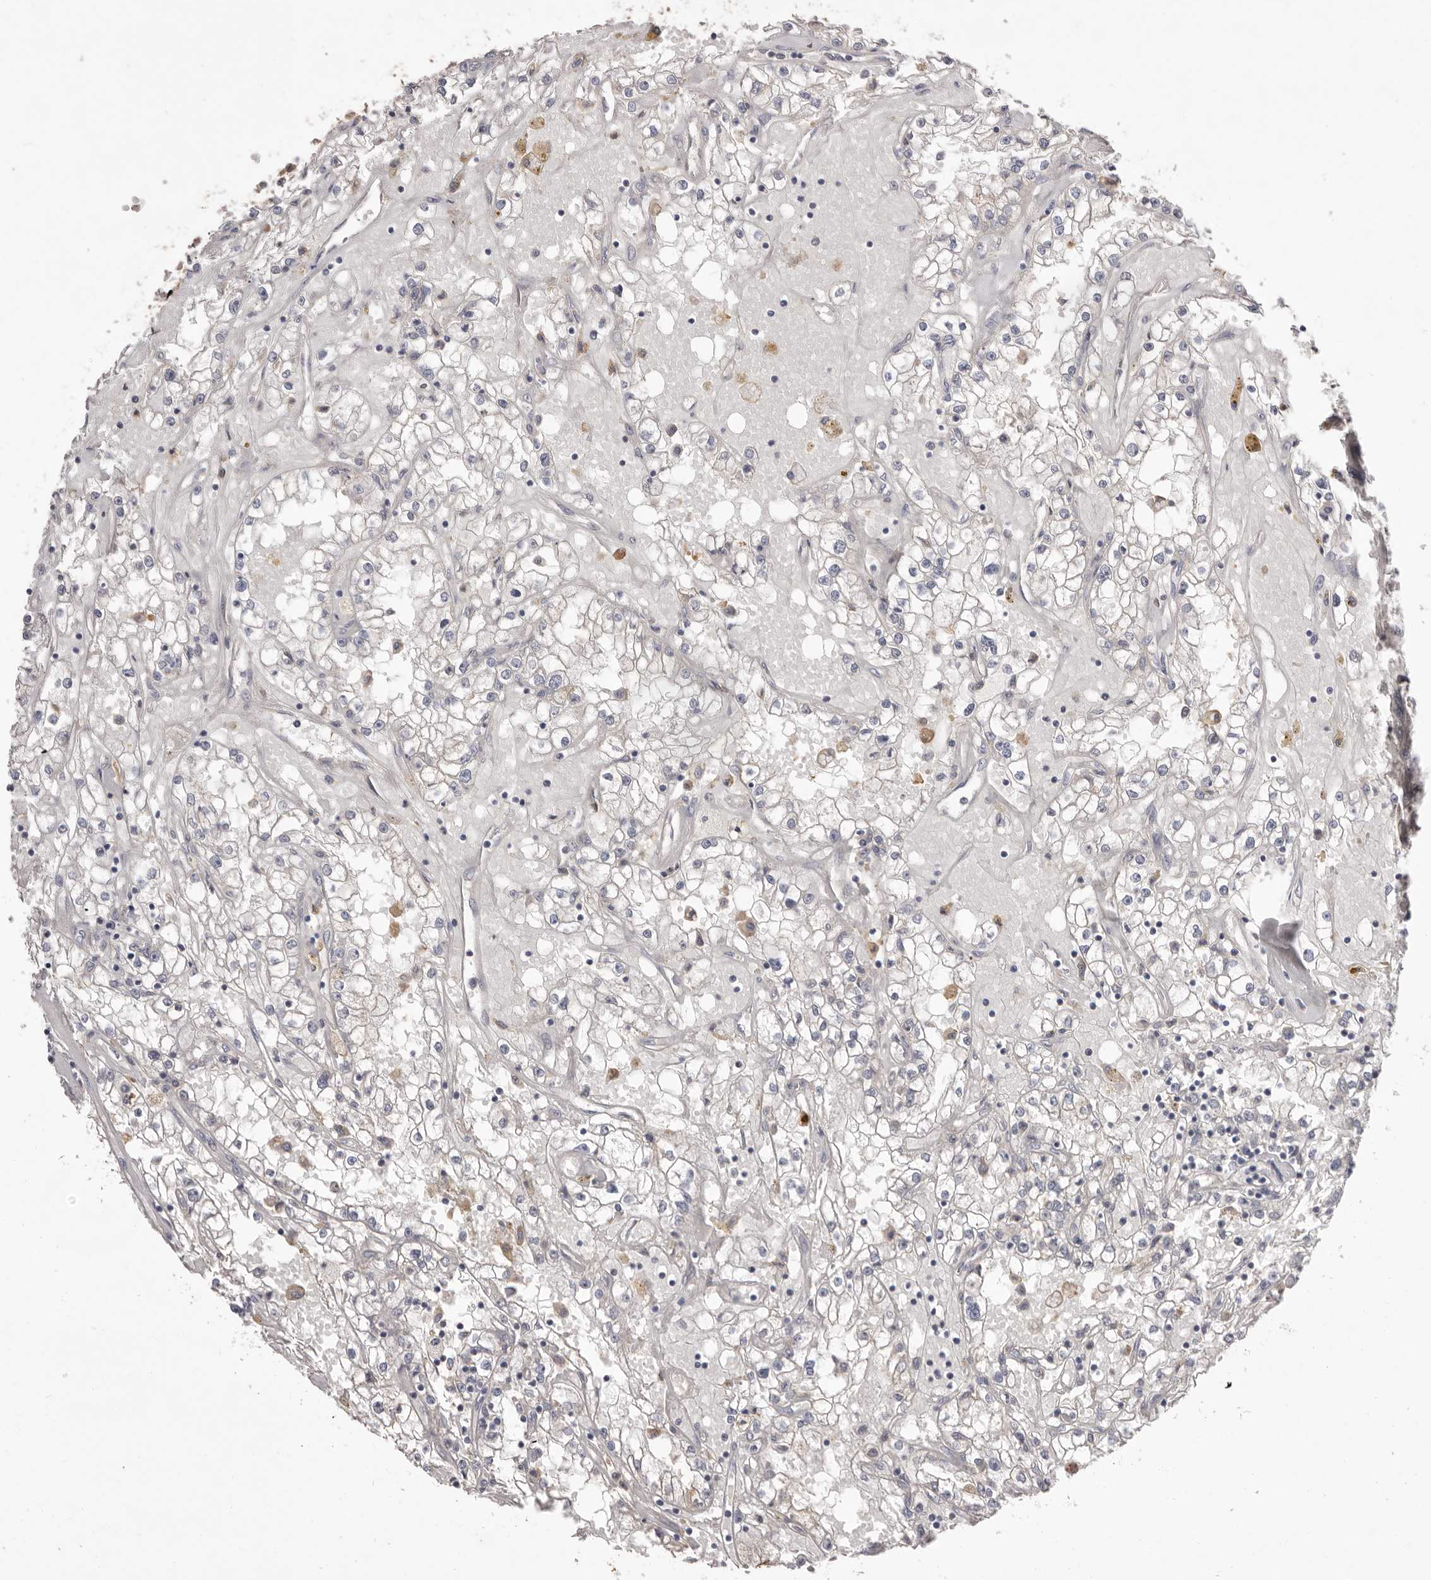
{"staining": {"intensity": "negative", "quantity": "none", "location": "none"}, "tissue": "renal cancer", "cell_type": "Tumor cells", "image_type": "cancer", "snomed": [{"axis": "morphology", "description": "Adenocarcinoma, NOS"}, {"axis": "topography", "description": "Kidney"}], "caption": "Immunohistochemical staining of human adenocarcinoma (renal) reveals no significant staining in tumor cells.", "gene": "HCAR2", "patient": {"sex": "male", "age": 56}}